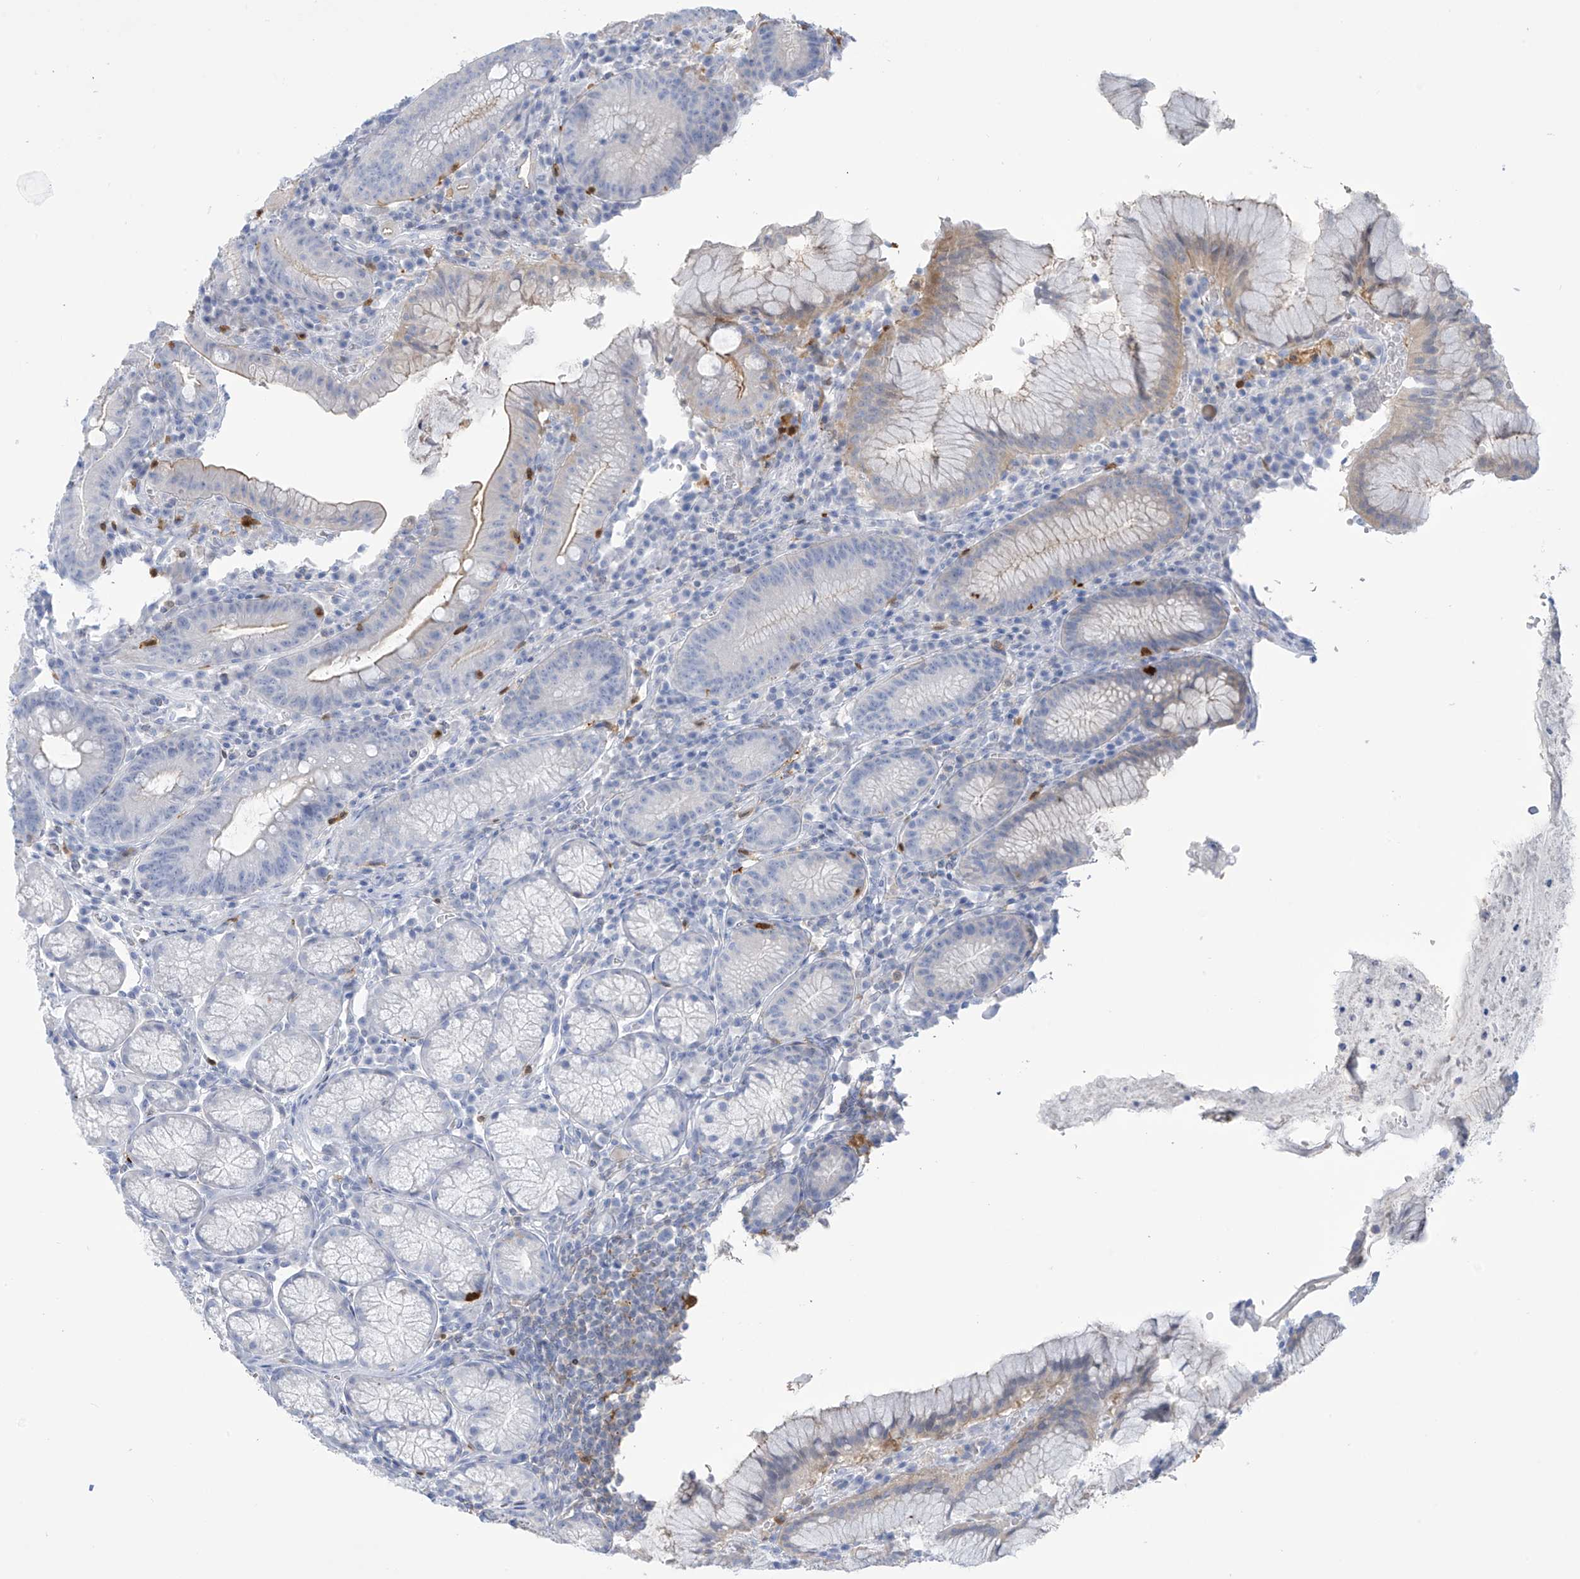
{"staining": {"intensity": "weak", "quantity": "<25%", "location": "cytoplasmic/membranous"}, "tissue": "stomach", "cell_type": "Glandular cells", "image_type": "normal", "snomed": [{"axis": "morphology", "description": "Normal tissue, NOS"}, {"axis": "topography", "description": "Stomach"}], "caption": "This is an IHC image of unremarkable human stomach. There is no positivity in glandular cells.", "gene": "TRMT2B", "patient": {"sex": "male", "age": 55}}